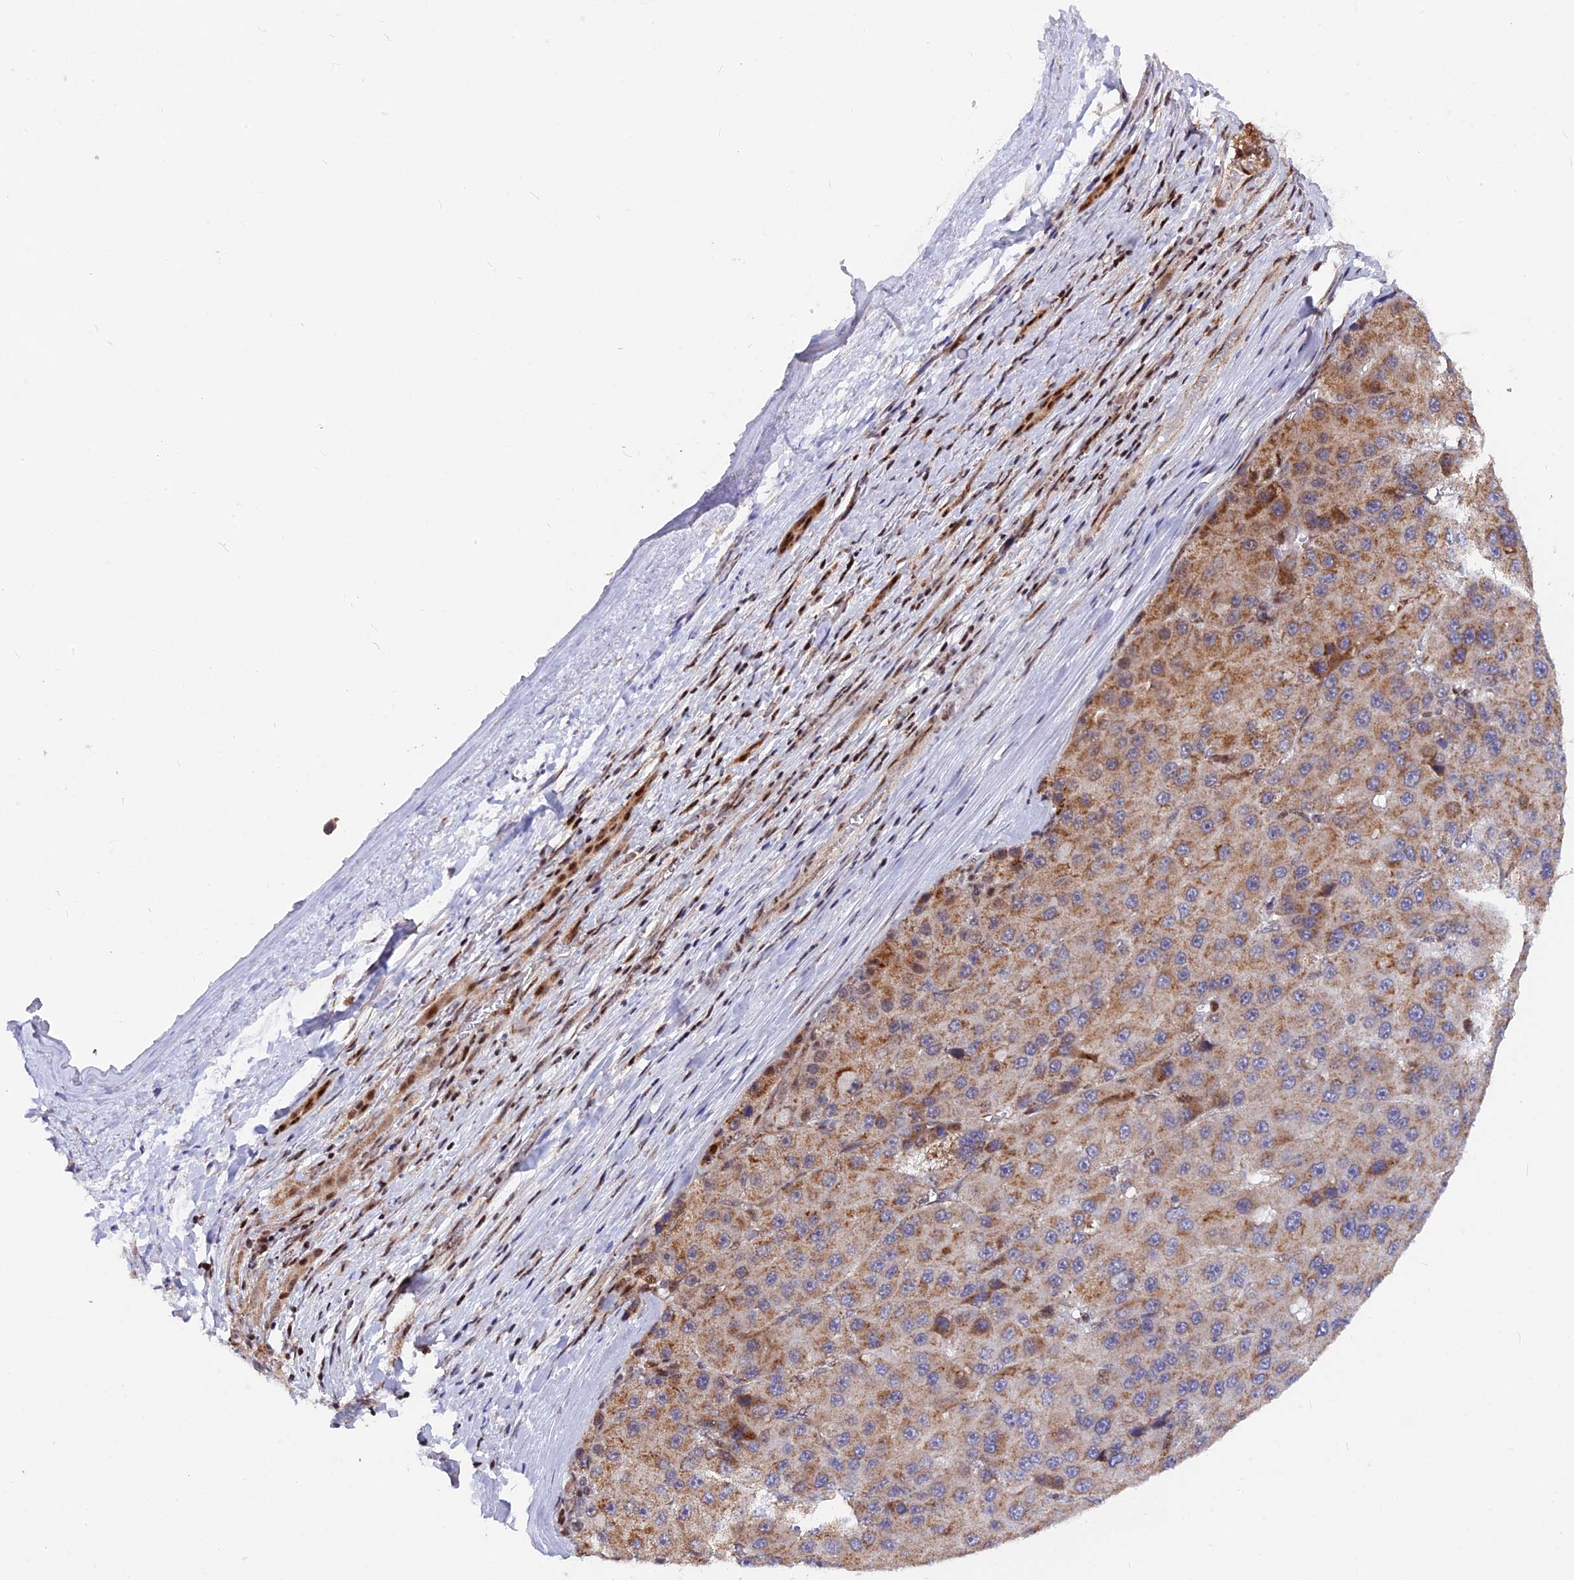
{"staining": {"intensity": "moderate", "quantity": ">75%", "location": "cytoplasmic/membranous"}, "tissue": "liver cancer", "cell_type": "Tumor cells", "image_type": "cancer", "snomed": [{"axis": "morphology", "description": "Carcinoma, Hepatocellular, NOS"}, {"axis": "topography", "description": "Liver"}], "caption": "This is an image of IHC staining of hepatocellular carcinoma (liver), which shows moderate positivity in the cytoplasmic/membranous of tumor cells.", "gene": "FAM174C", "patient": {"sex": "female", "age": 73}}